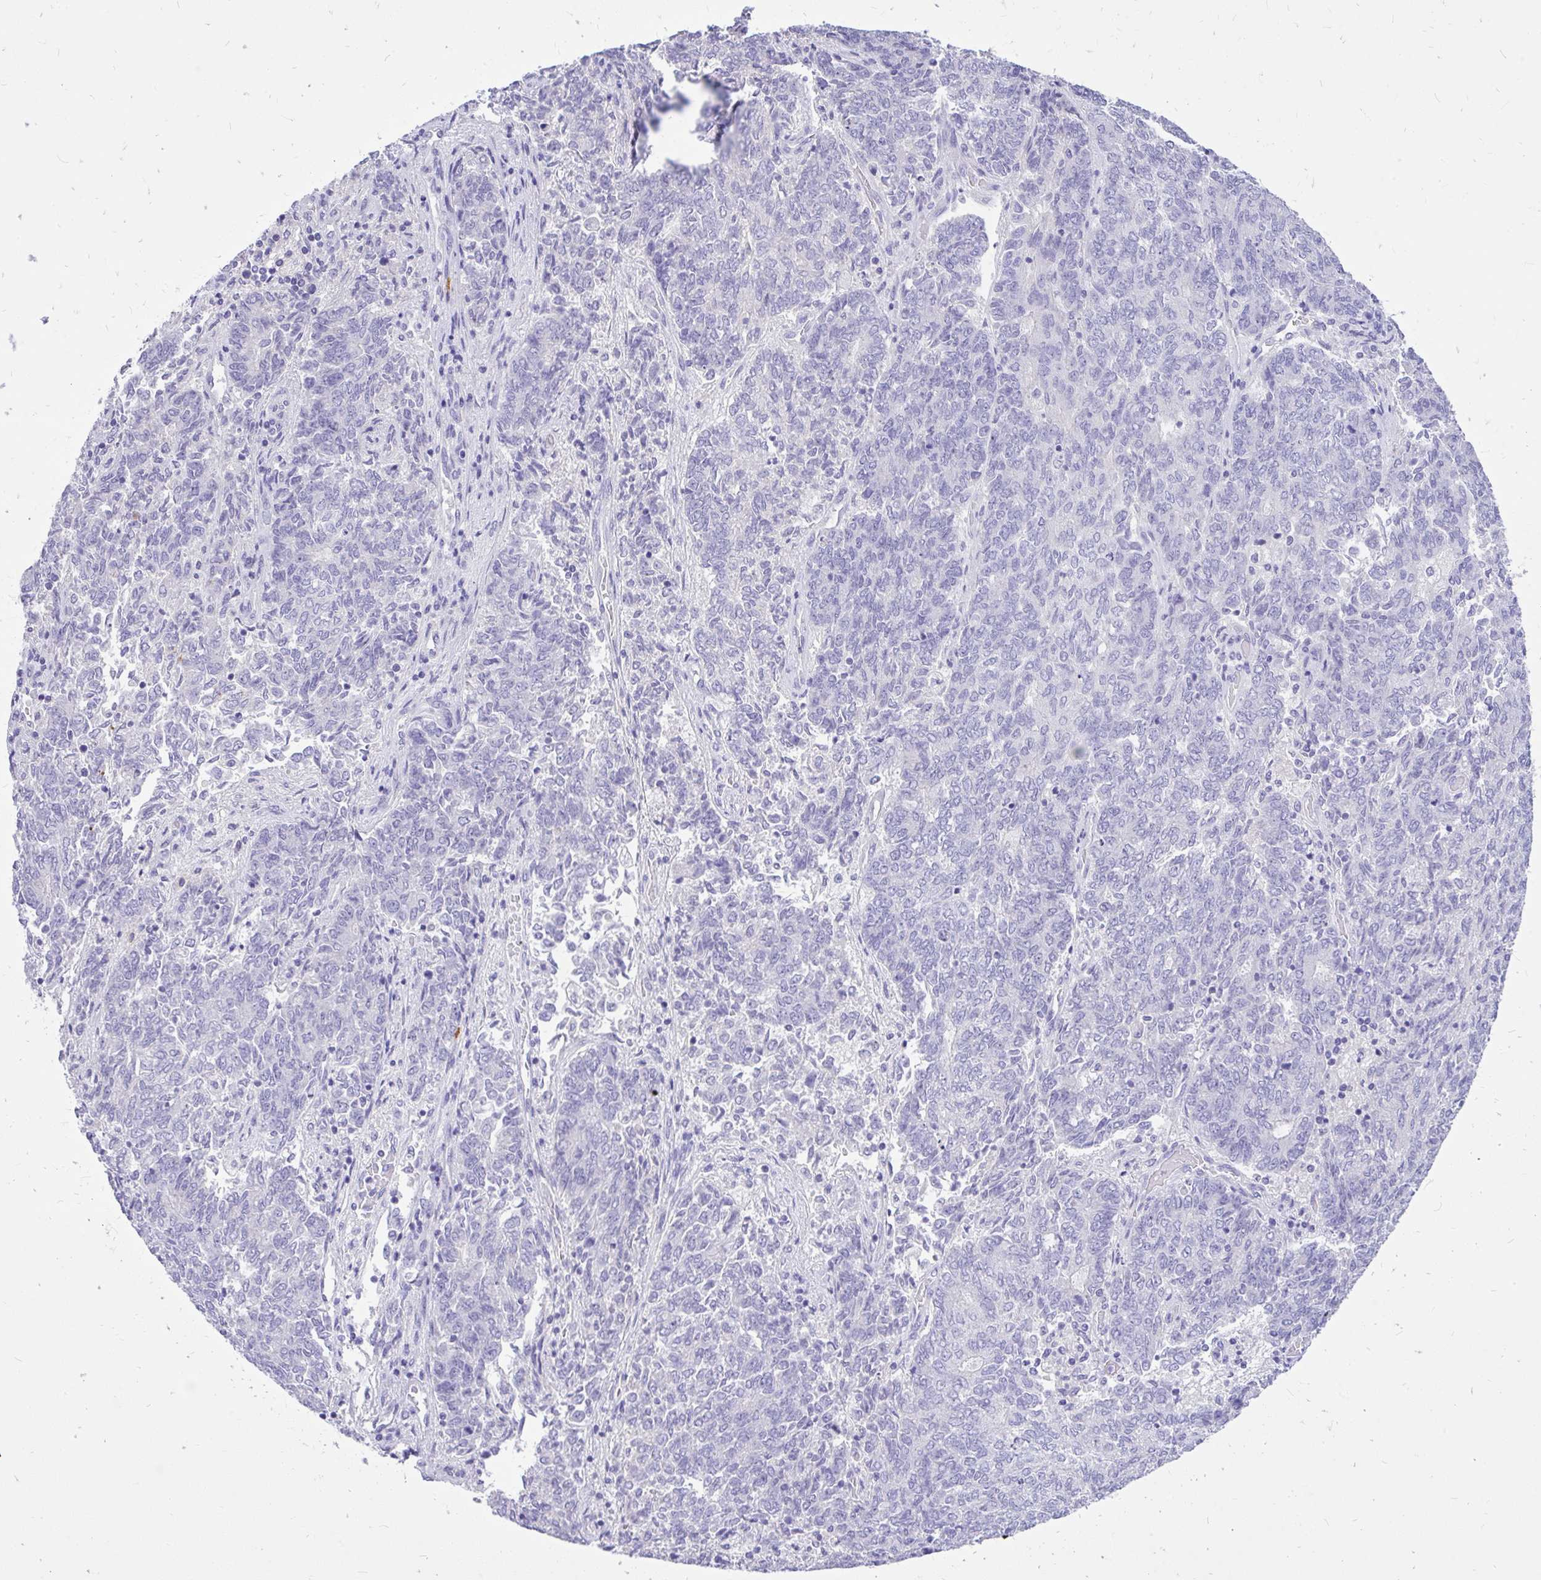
{"staining": {"intensity": "negative", "quantity": "none", "location": "none"}, "tissue": "endometrial cancer", "cell_type": "Tumor cells", "image_type": "cancer", "snomed": [{"axis": "morphology", "description": "Adenocarcinoma, NOS"}, {"axis": "topography", "description": "Endometrium"}], "caption": "Human adenocarcinoma (endometrial) stained for a protein using immunohistochemistry (IHC) exhibits no positivity in tumor cells.", "gene": "MAP1LC3A", "patient": {"sex": "female", "age": 80}}